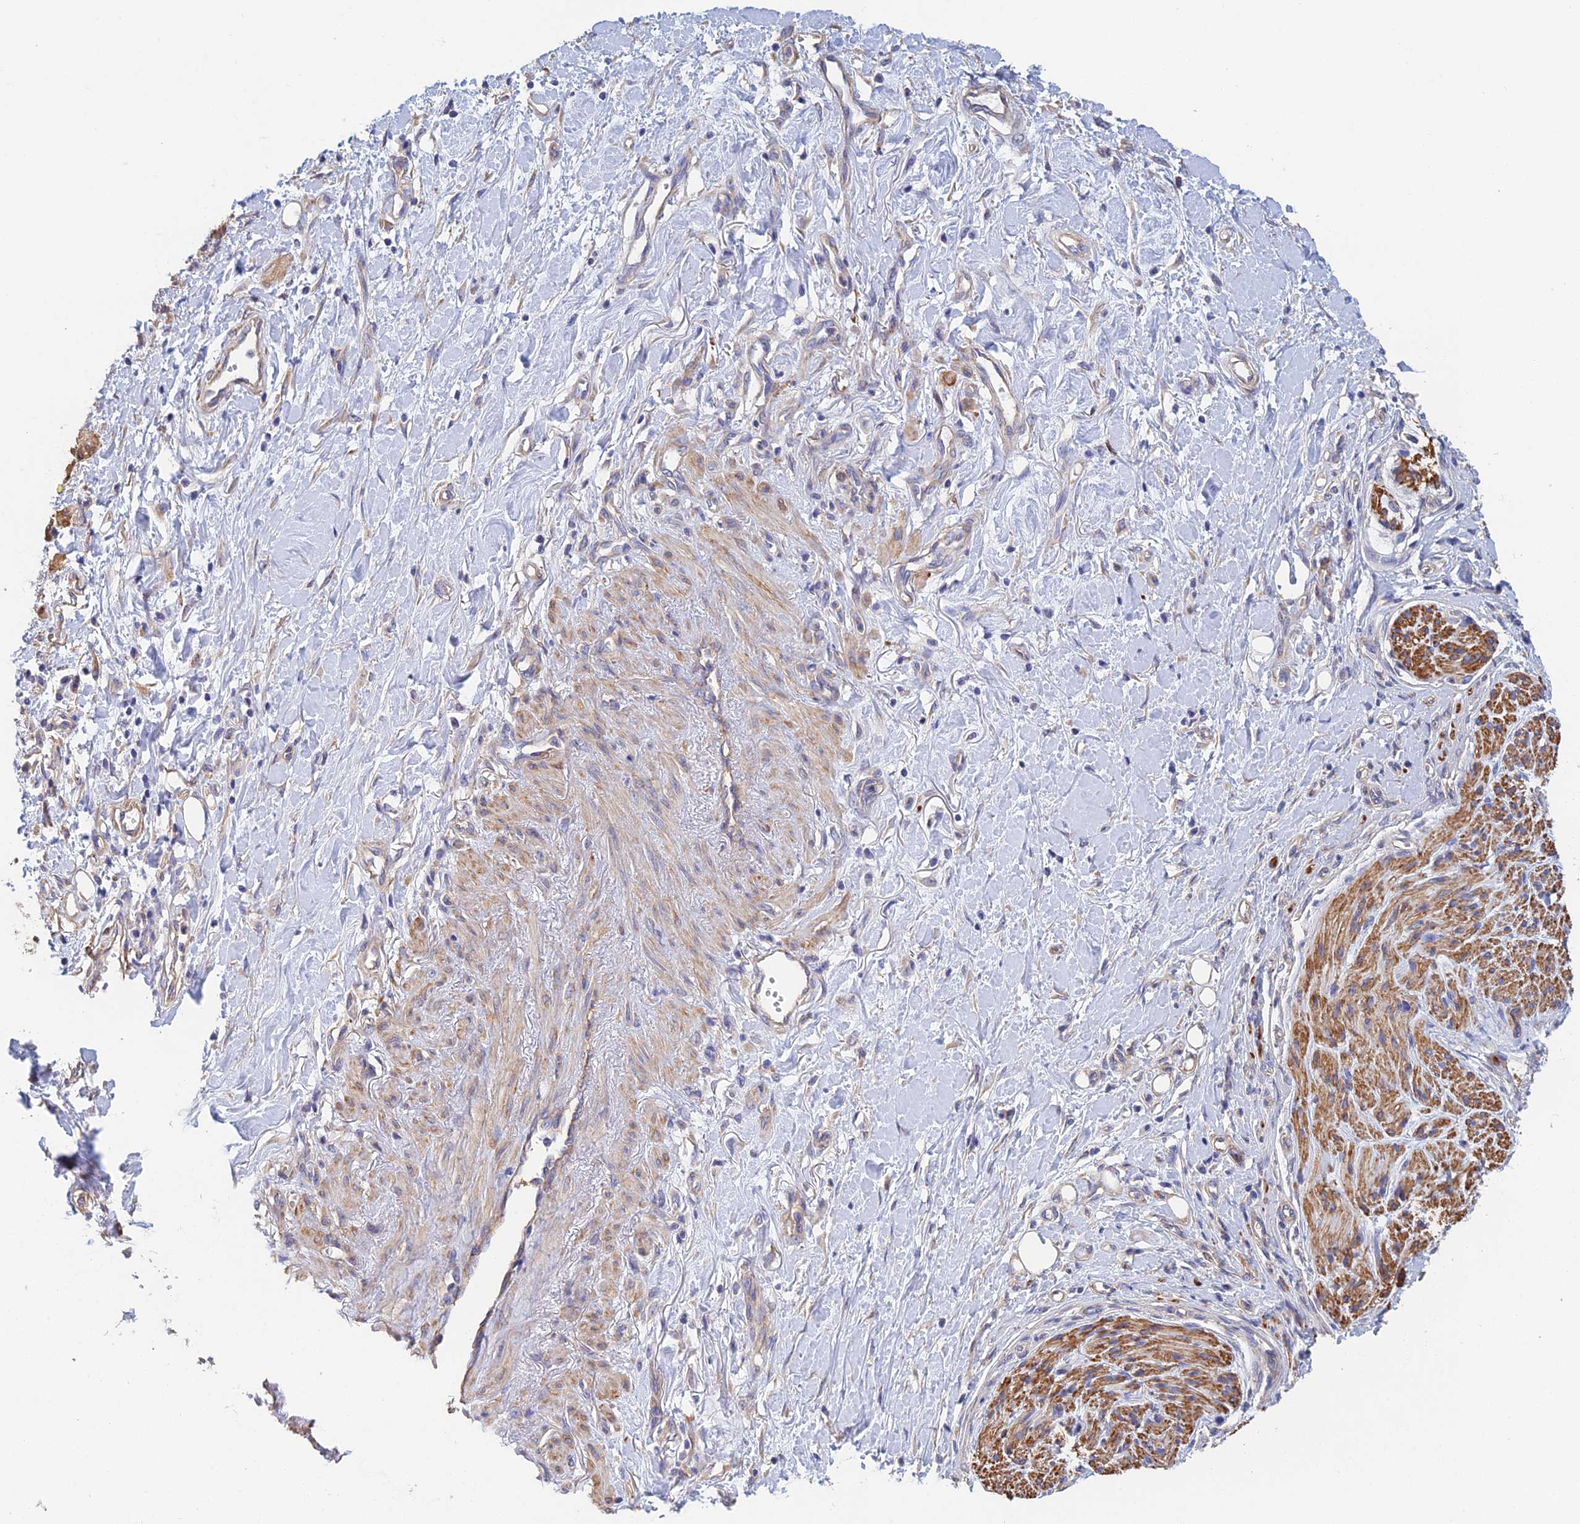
{"staining": {"intensity": "negative", "quantity": "none", "location": "none"}, "tissue": "stomach cancer", "cell_type": "Tumor cells", "image_type": "cancer", "snomed": [{"axis": "morphology", "description": "Adenocarcinoma, NOS"}, {"axis": "topography", "description": "Stomach, upper"}], "caption": "DAB (3,3'-diaminobenzidine) immunohistochemical staining of human stomach cancer demonstrates no significant staining in tumor cells. (DAB immunohistochemistry visualized using brightfield microscopy, high magnification).", "gene": "PCDHA5", "patient": {"sex": "male", "age": 62}}